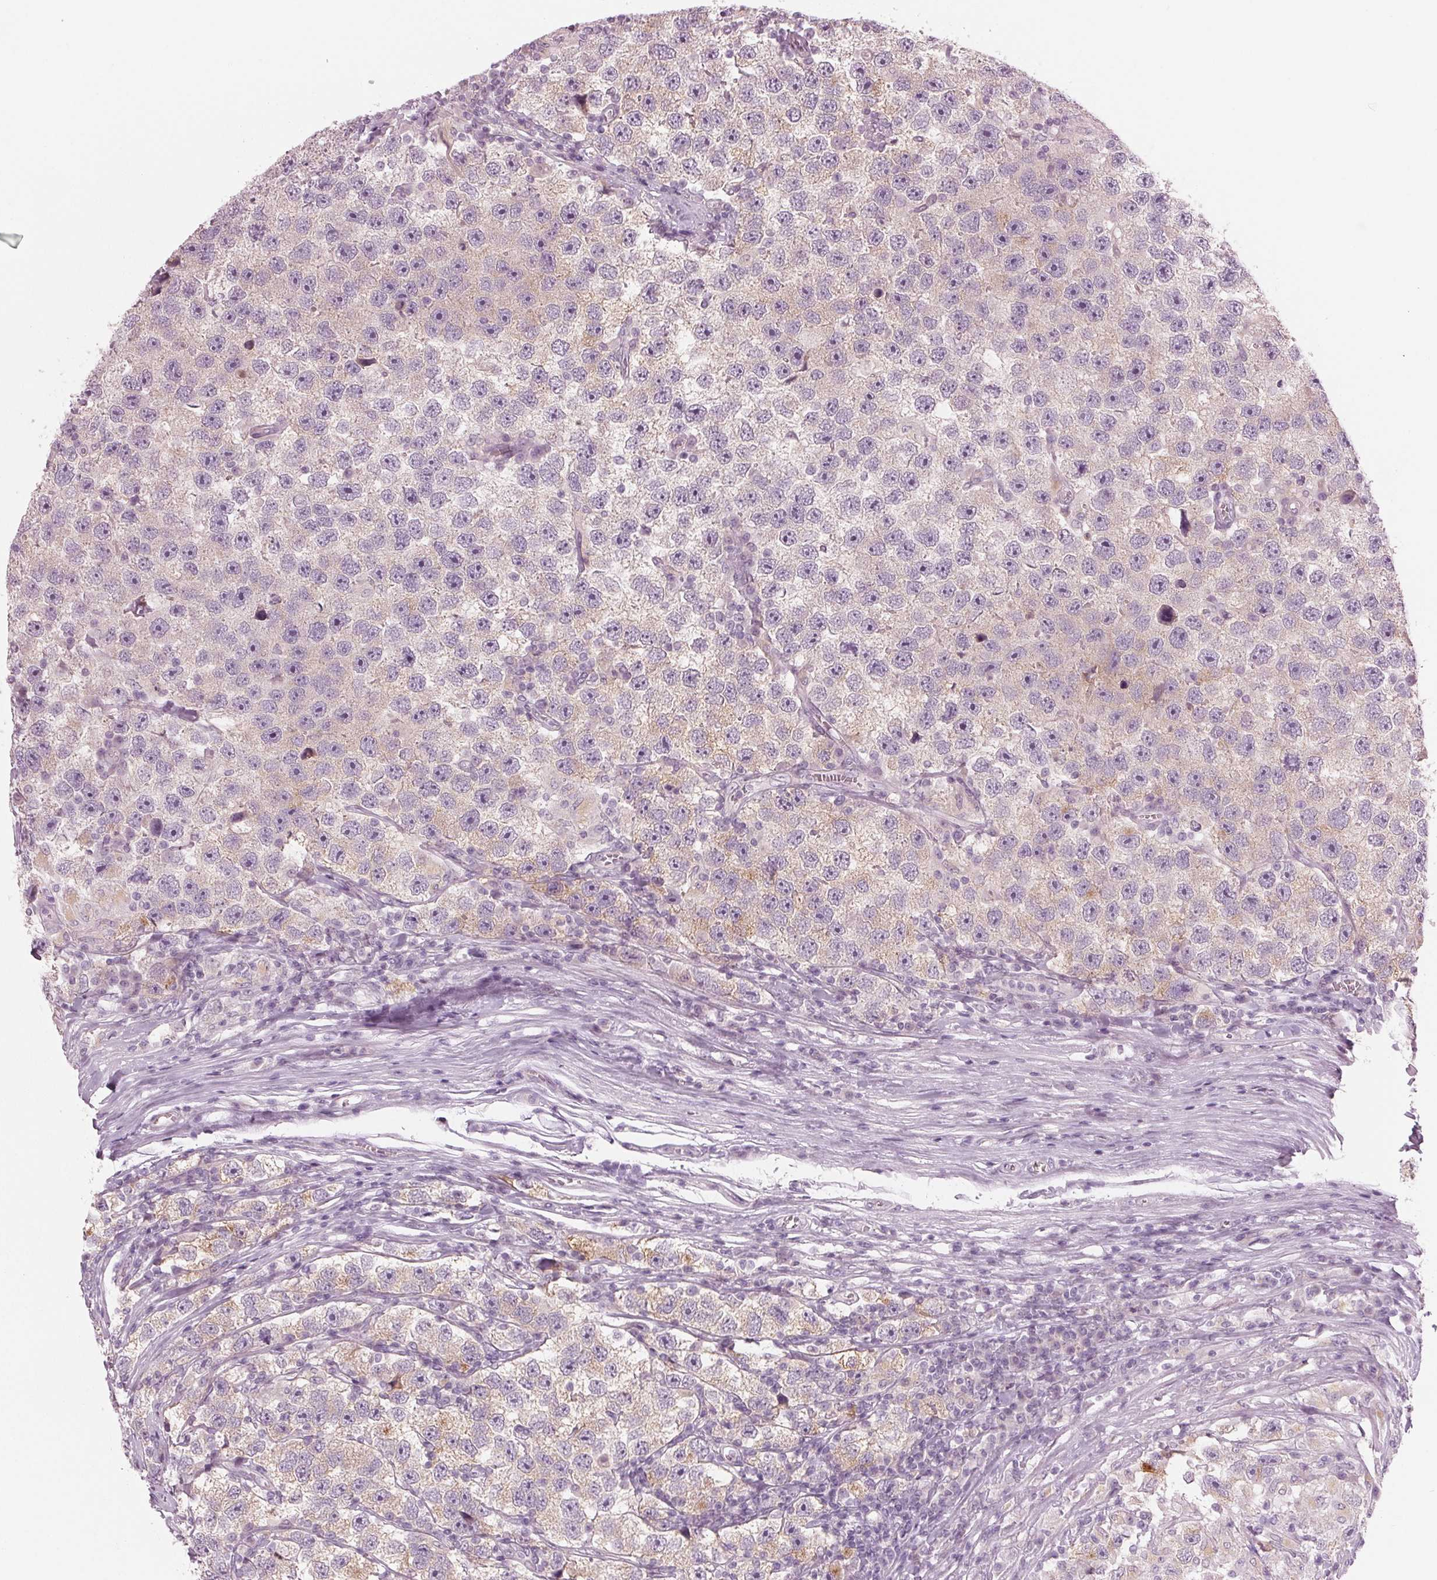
{"staining": {"intensity": "weak", "quantity": "<25%", "location": "cytoplasmic/membranous"}, "tissue": "testis cancer", "cell_type": "Tumor cells", "image_type": "cancer", "snomed": [{"axis": "morphology", "description": "Seminoma, NOS"}, {"axis": "topography", "description": "Testis"}], "caption": "This photomicrograph is of testis cancer (seminoma) stained with immunohistochemistry to label a protein in brown with the nuclei are counter-stained blue. There is no staining in tumor cells. (DAB (3,3'-diaminobenzidine) IHC with hematoxylin counter stain).", "gene": "PRAP1", "patient": {"sex": "male", "age": 26}}